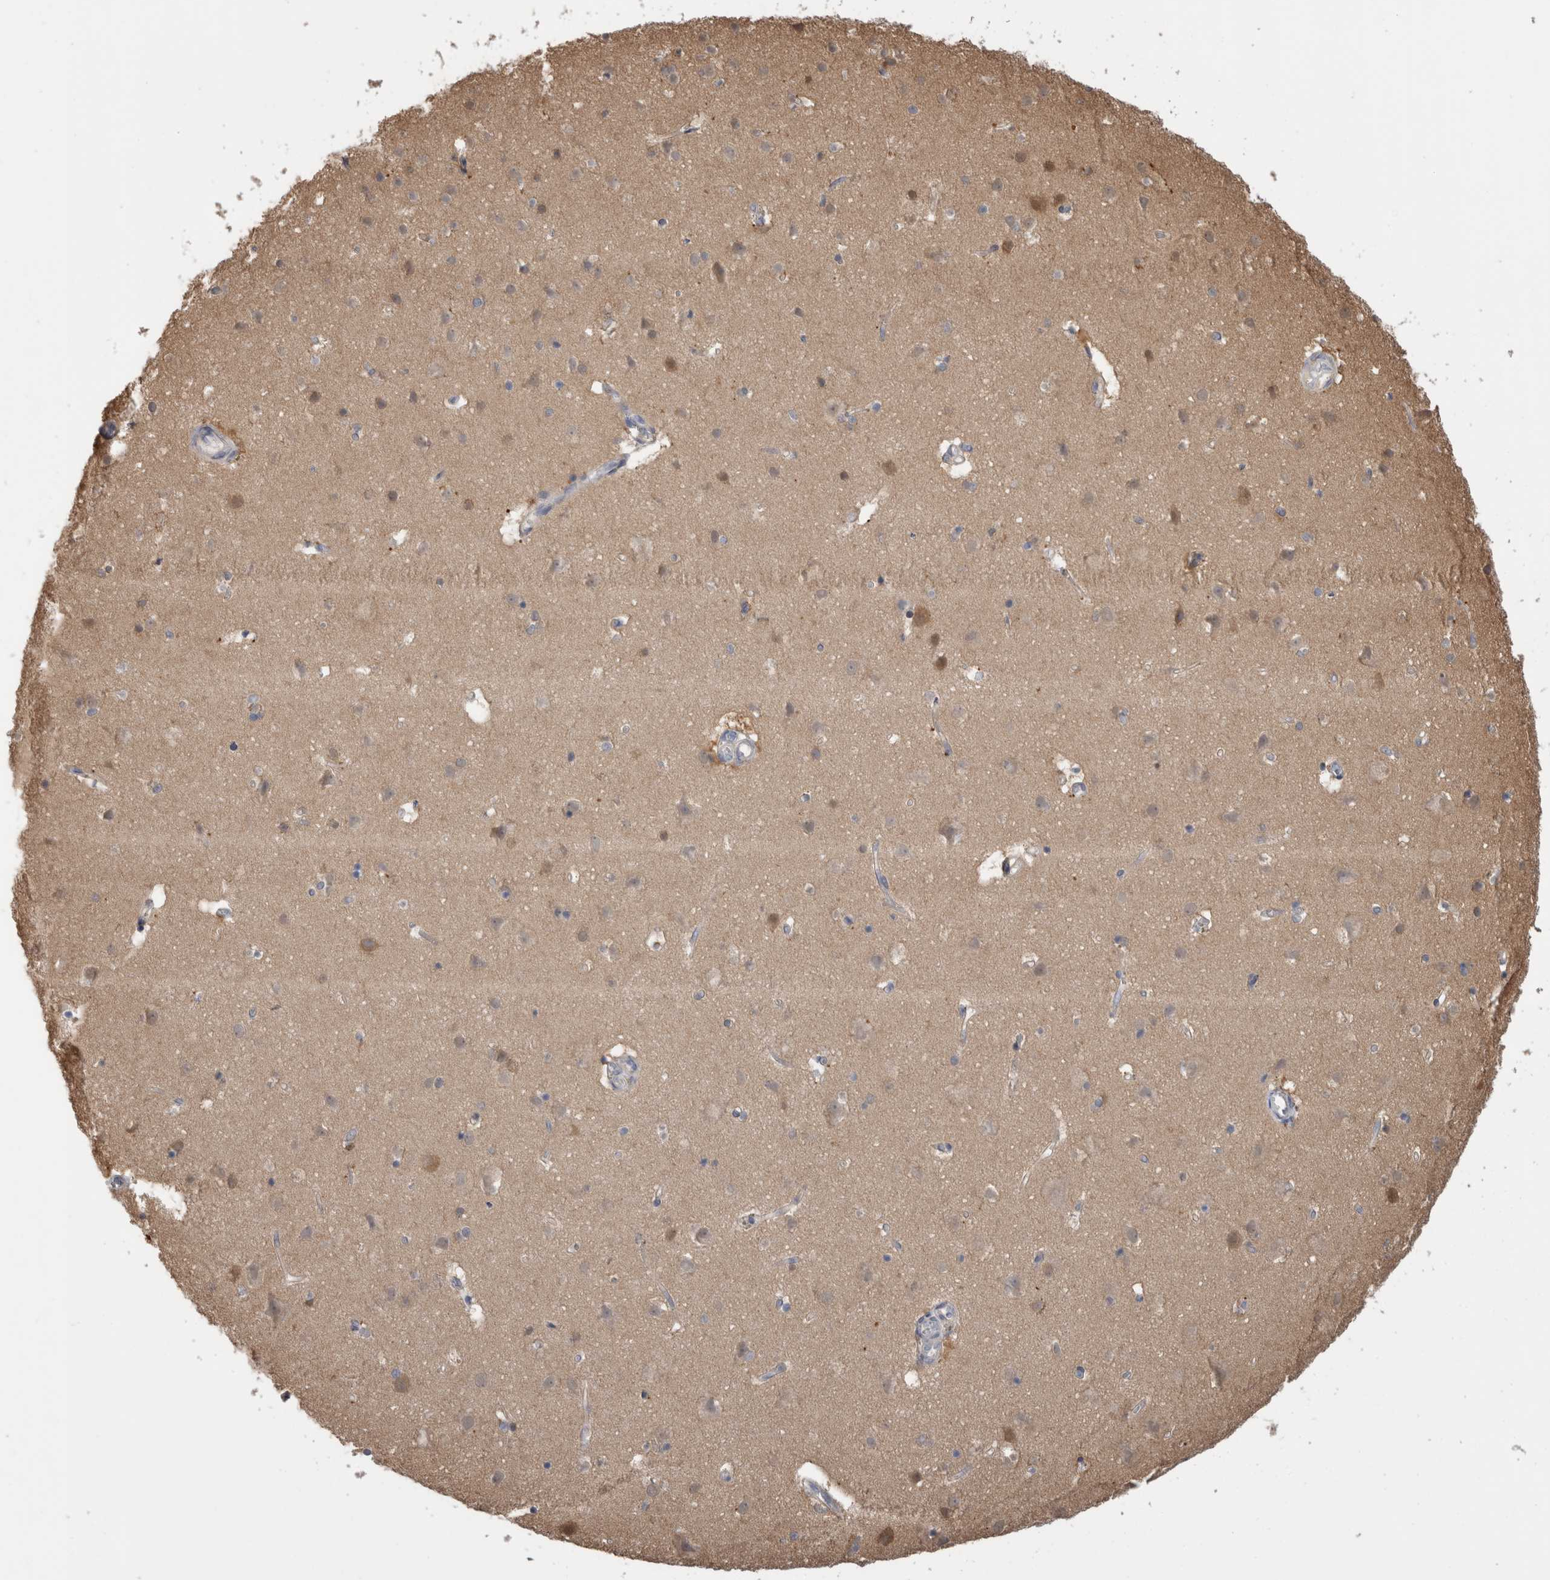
{"staining": {"intensity": "negative", "quantity": "none", "location": "none"}, "tissue": "cerebral cortex", "cell_type": "Endothelial cells", "image_type": "normal", "snomed": [{"axis": "morphology", "description": "Normal tissue, NOS"}, {"axis": "topography", "description": "Cerebral cortex"}], "caption": "A micrograph of human cerebral cortex is negative for staining in endothelial cells.", "gene": "SCRN1", "patient": {"sex": "male", "age": 54}}